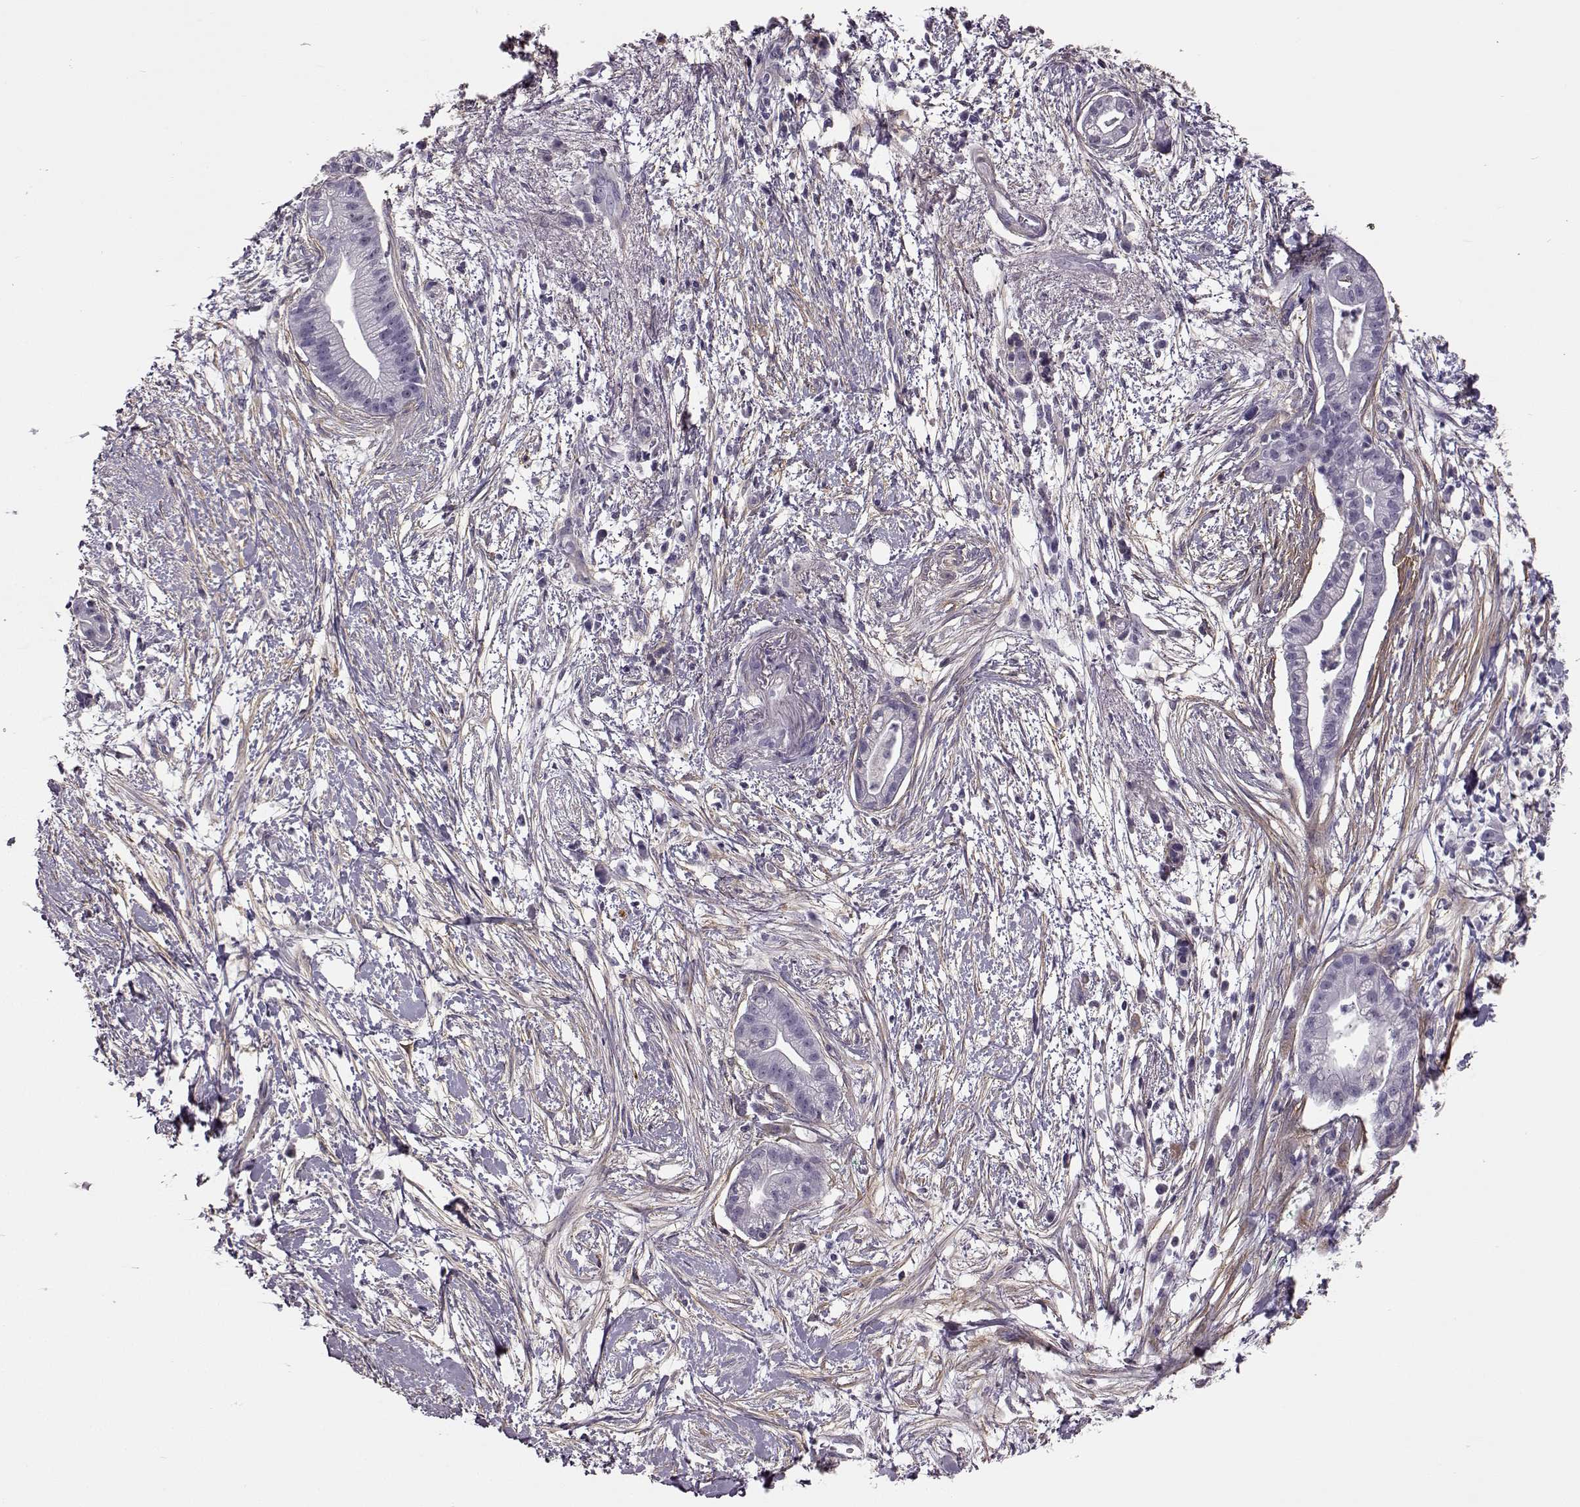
{"staining": {"intensity": "negative", "quantity": "none", "location": "none"}, "tissue": "pancreatic cancer", "cell_type": "Tumor cells", "image_type": "cancer", "snomed": [{"axis": "morphology", "description": "Normal tissue, NOS"}, {"axis": "morphology", "description": "Adenocarcinoma, NOS"}, {"axis": "topography", "description": "Lymph node"}, {"axis": "topography", "description": "Pancreas"}], "caption": "Tumor cells show no significant protein expression in pancreatic cancer.", "gene": "TRIM69", "patient": {"sex": "female", "age": 58}}